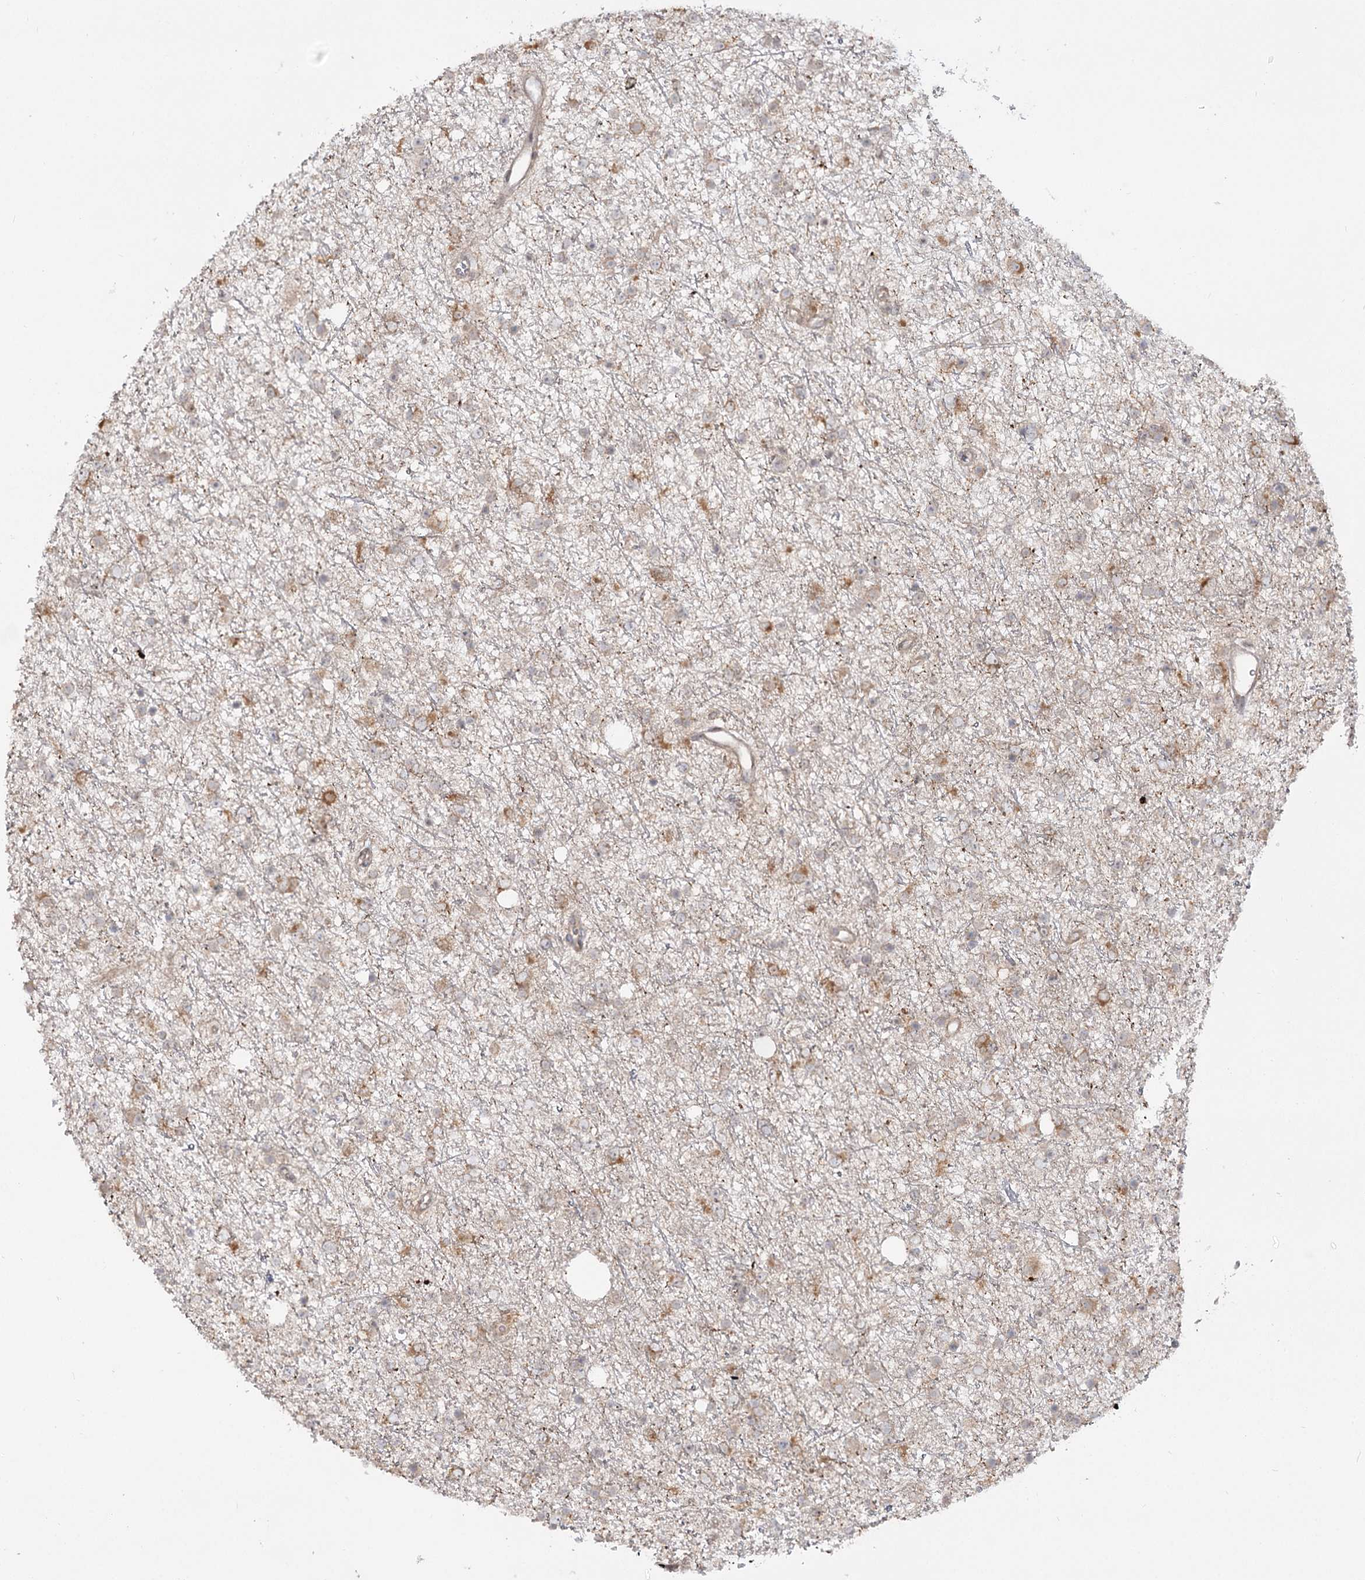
{"staining": {"intensity": "weak", "quantity": "<25%", "location": "cytoplasmic/membranous"}, "tissue": "glioma", "cell_type": "Tumor cells", "image_type": "cancer", "snomed": [{"axis": "morphology", "description": "Glioma, malignant, Low grade"}, {"axis": "topography", "description": "Cerebral cortex"}], "caption": "High power microscopy photomicrograph of an immunohistochemistry image of malignant glioma (low-grade), revealing no significant staining in tumor cells. (Immunohistochemistry, brightfield microscopy, high magnification).", "gene": "SYTL1", "patient": {"sex": "female", "age": 39}}